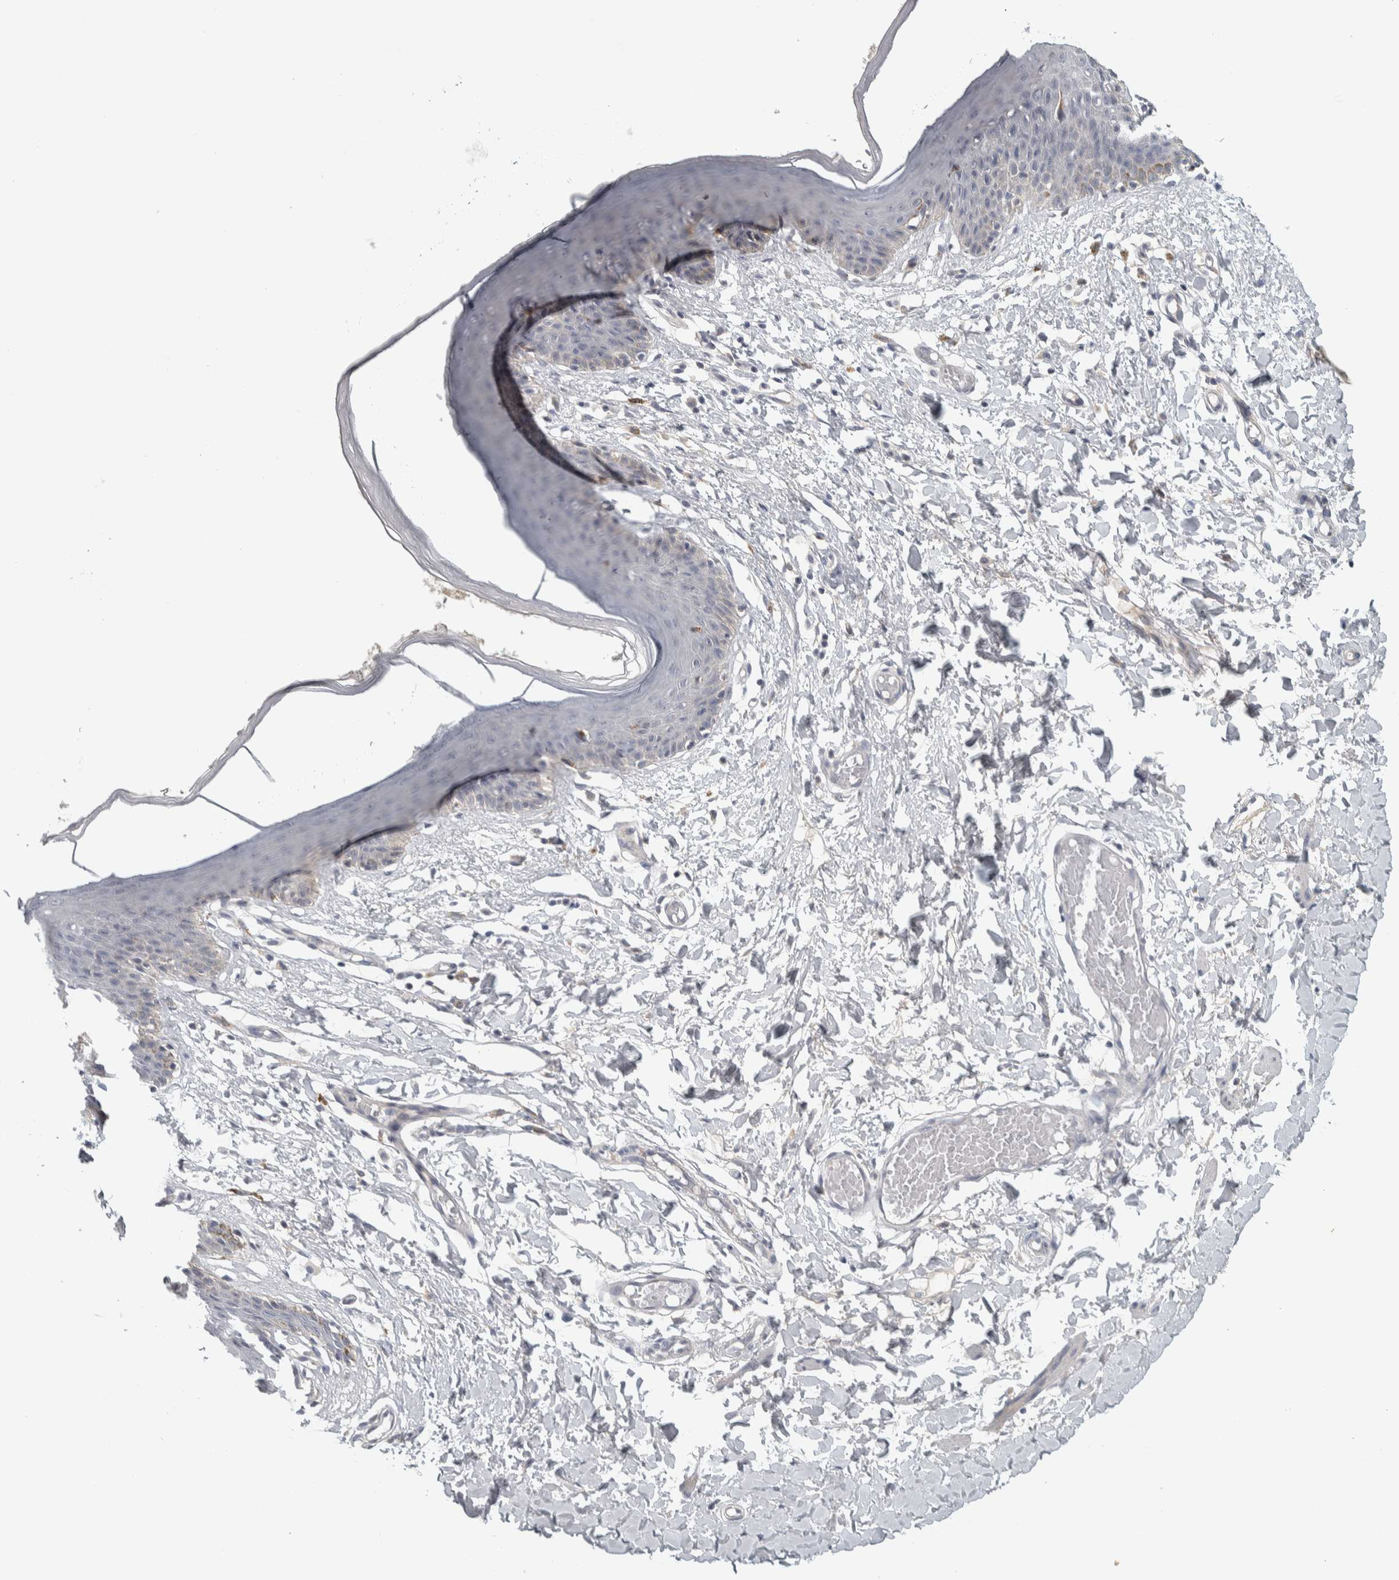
{"staining": {"intensity": "moderate", "quantity": "<25%", "location": "cytoplasmic/membranous"}, "tissue": "skin", "cell_type": "Epidermal cells", "image_type": "normal", "snomed": [{"axis": "morphology", "description": "Normal tissue, NOS"}, {"axis": "topography", "description": "Vulva"}], "caption": "Approximately <25% of epidermal cells in normal skin show moderate cytoplasmic/membranous protein staining as visualized by brown immunohistochemical staining.", "gene": "ADPRM", "patient": {"sex": "female", "age": 66}}